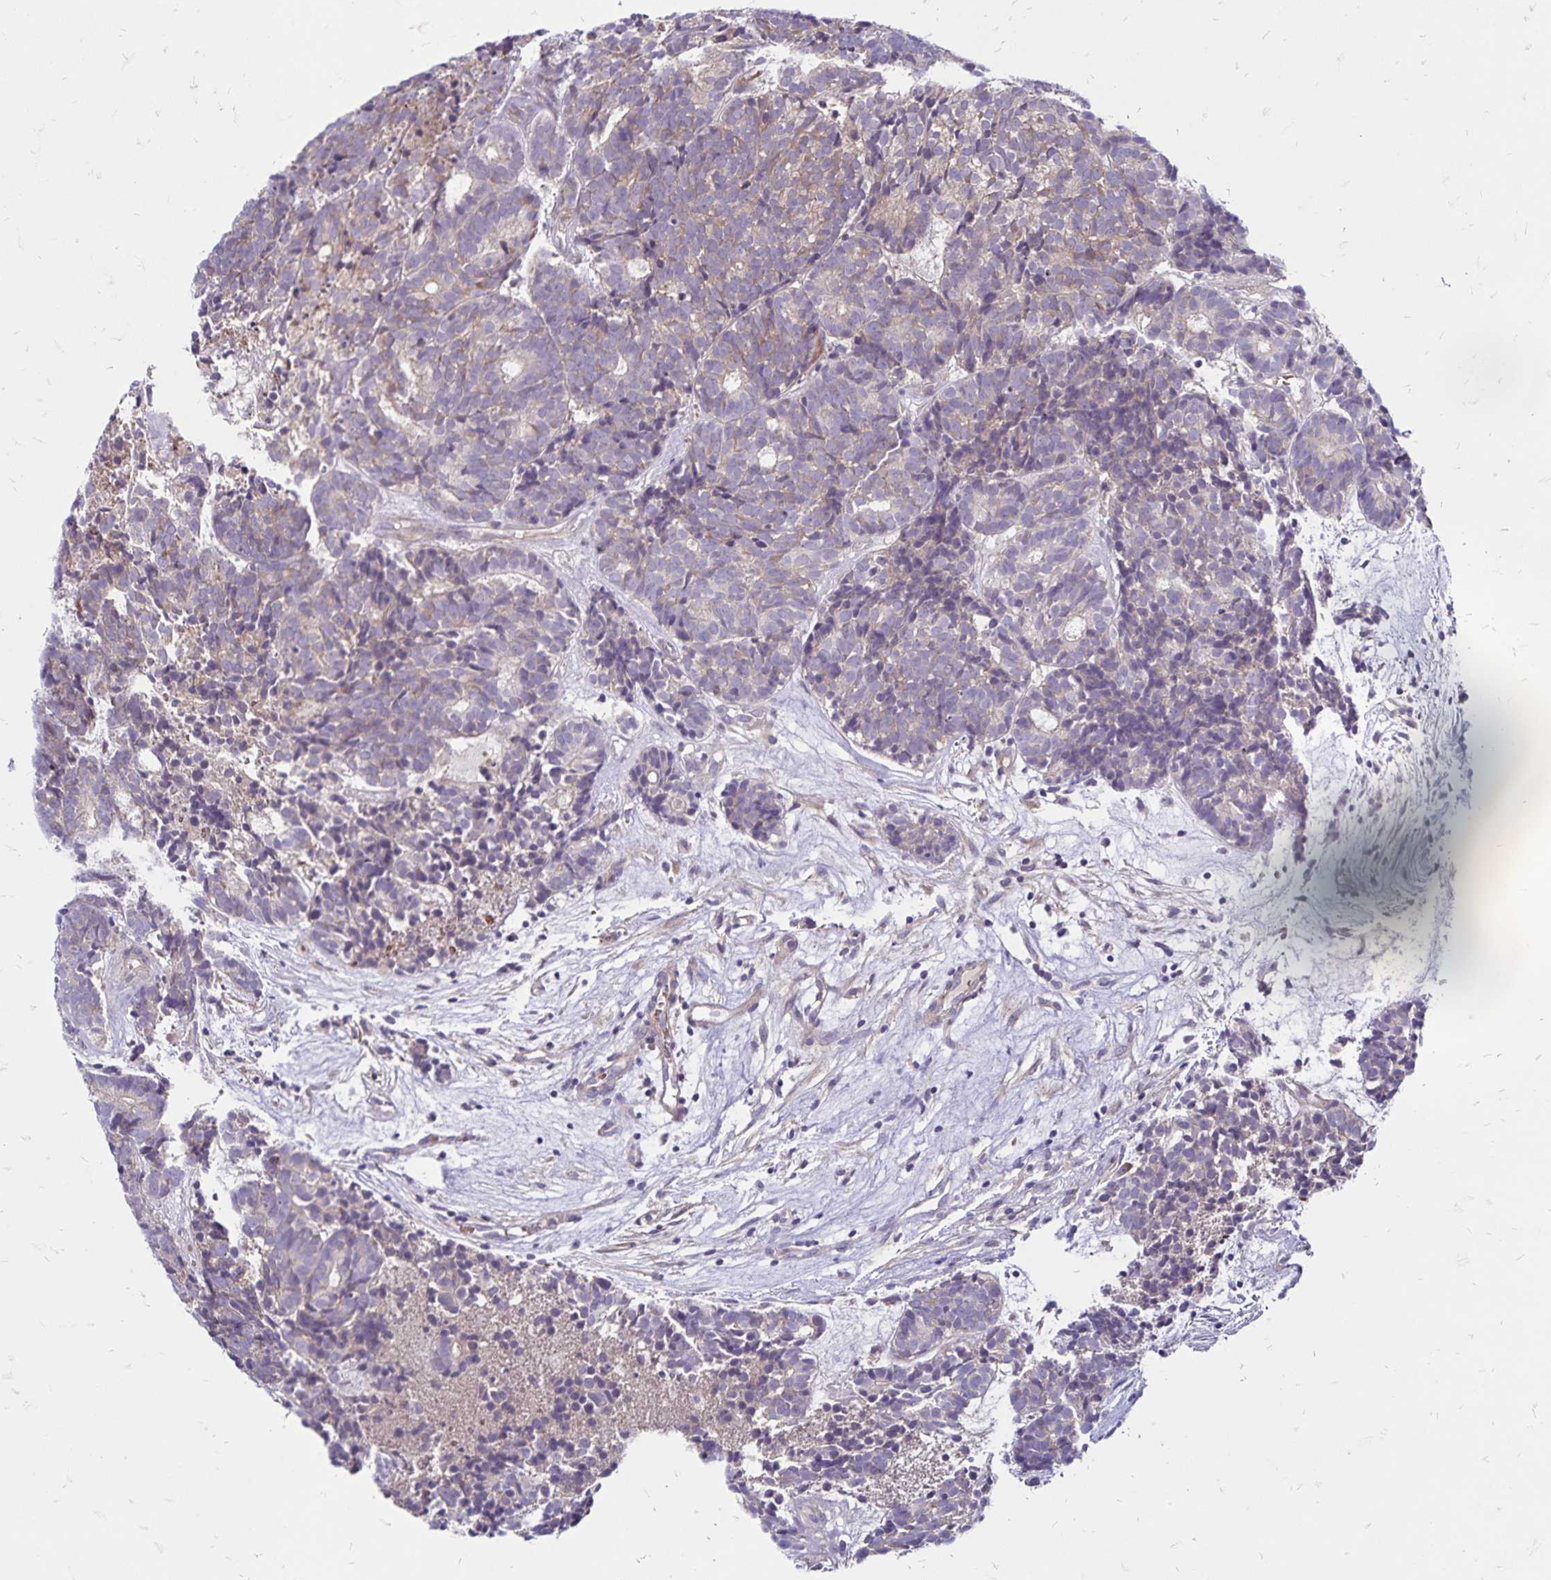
{"staining": {"intensity": "weak", "quantity": "<25%", "location": "cytoplasmic/membranous"}, "tissue": "head and neck cancer", "cell_type": "Tumor cells", "image_type": "cancer", "snomed": [{"axis": "morphology", "description": "Adenocarcinoma, NOS"}, {"axis": "topography", "description": "Head-Neck"}], "caption": "Head and neck cancer (adenocarcinoma) stained for a protein using IHC displays no staining tumor cells.", "gene": "FSD1", "patient": {"sex": "female", "age": 81}}